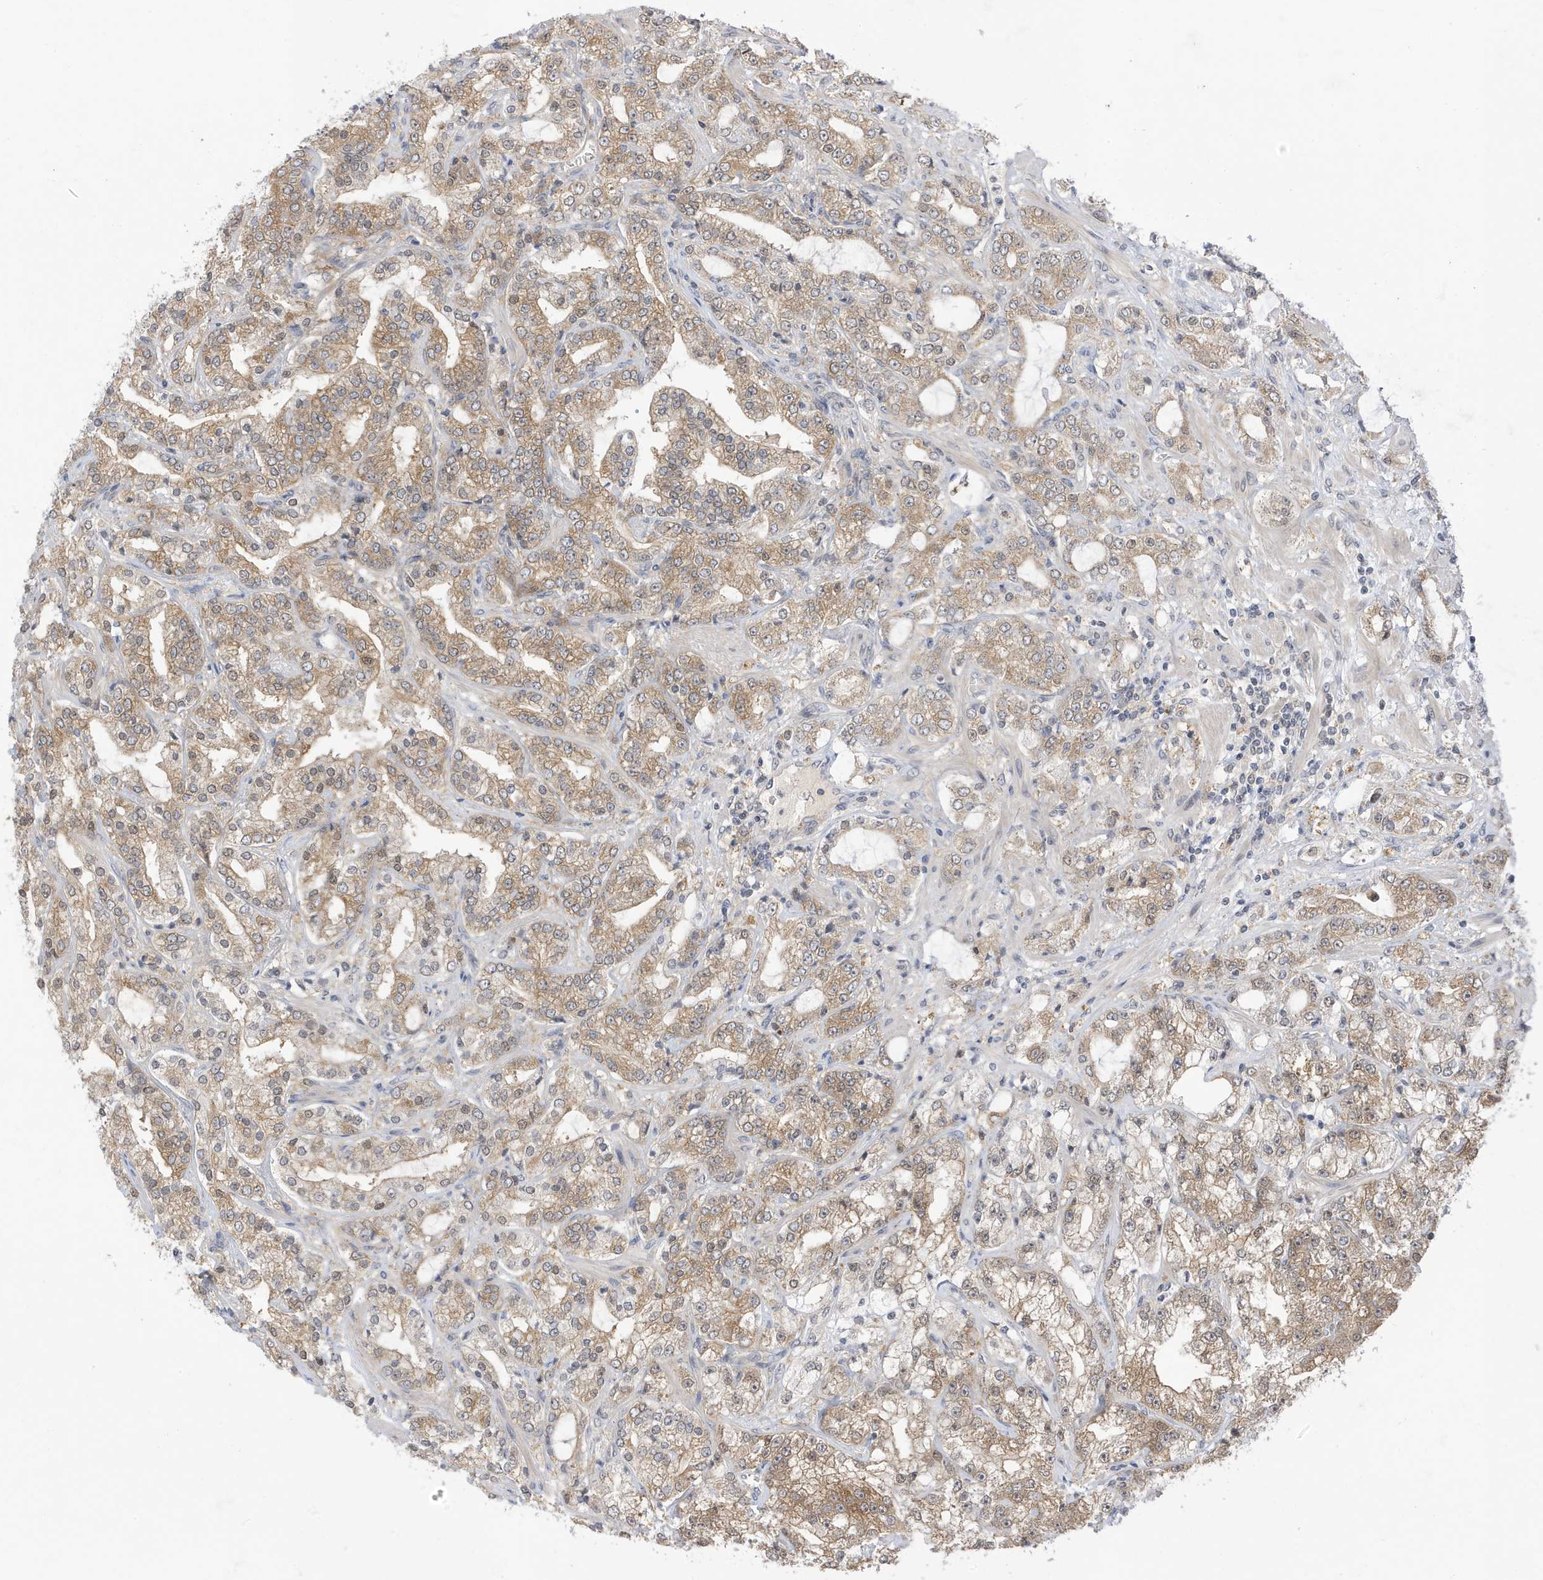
{"staining": {"intensity": "moderate", "quantity": "25%-75%", "location": "cytoplasmic/membranous"}, "tissue": "prostate cancer", "cell_type": "Tumor cells", "image_type": "cancer", "snomed": [{"axis": "morphology", "description": "Adenocarcinoma, High grade"}, {"axis": "topography", "description": "Prostate"}], "caption": "Approximately 25%-75% of tumor cells in human adenocarcinoma (high-grade) (prostate) show moderate cytoplasmic/membranous protein positivity as visualized by brown immunohistochemical staining.", "gene": "TAB3", "patient": {"sex": "male", "age": 64}}